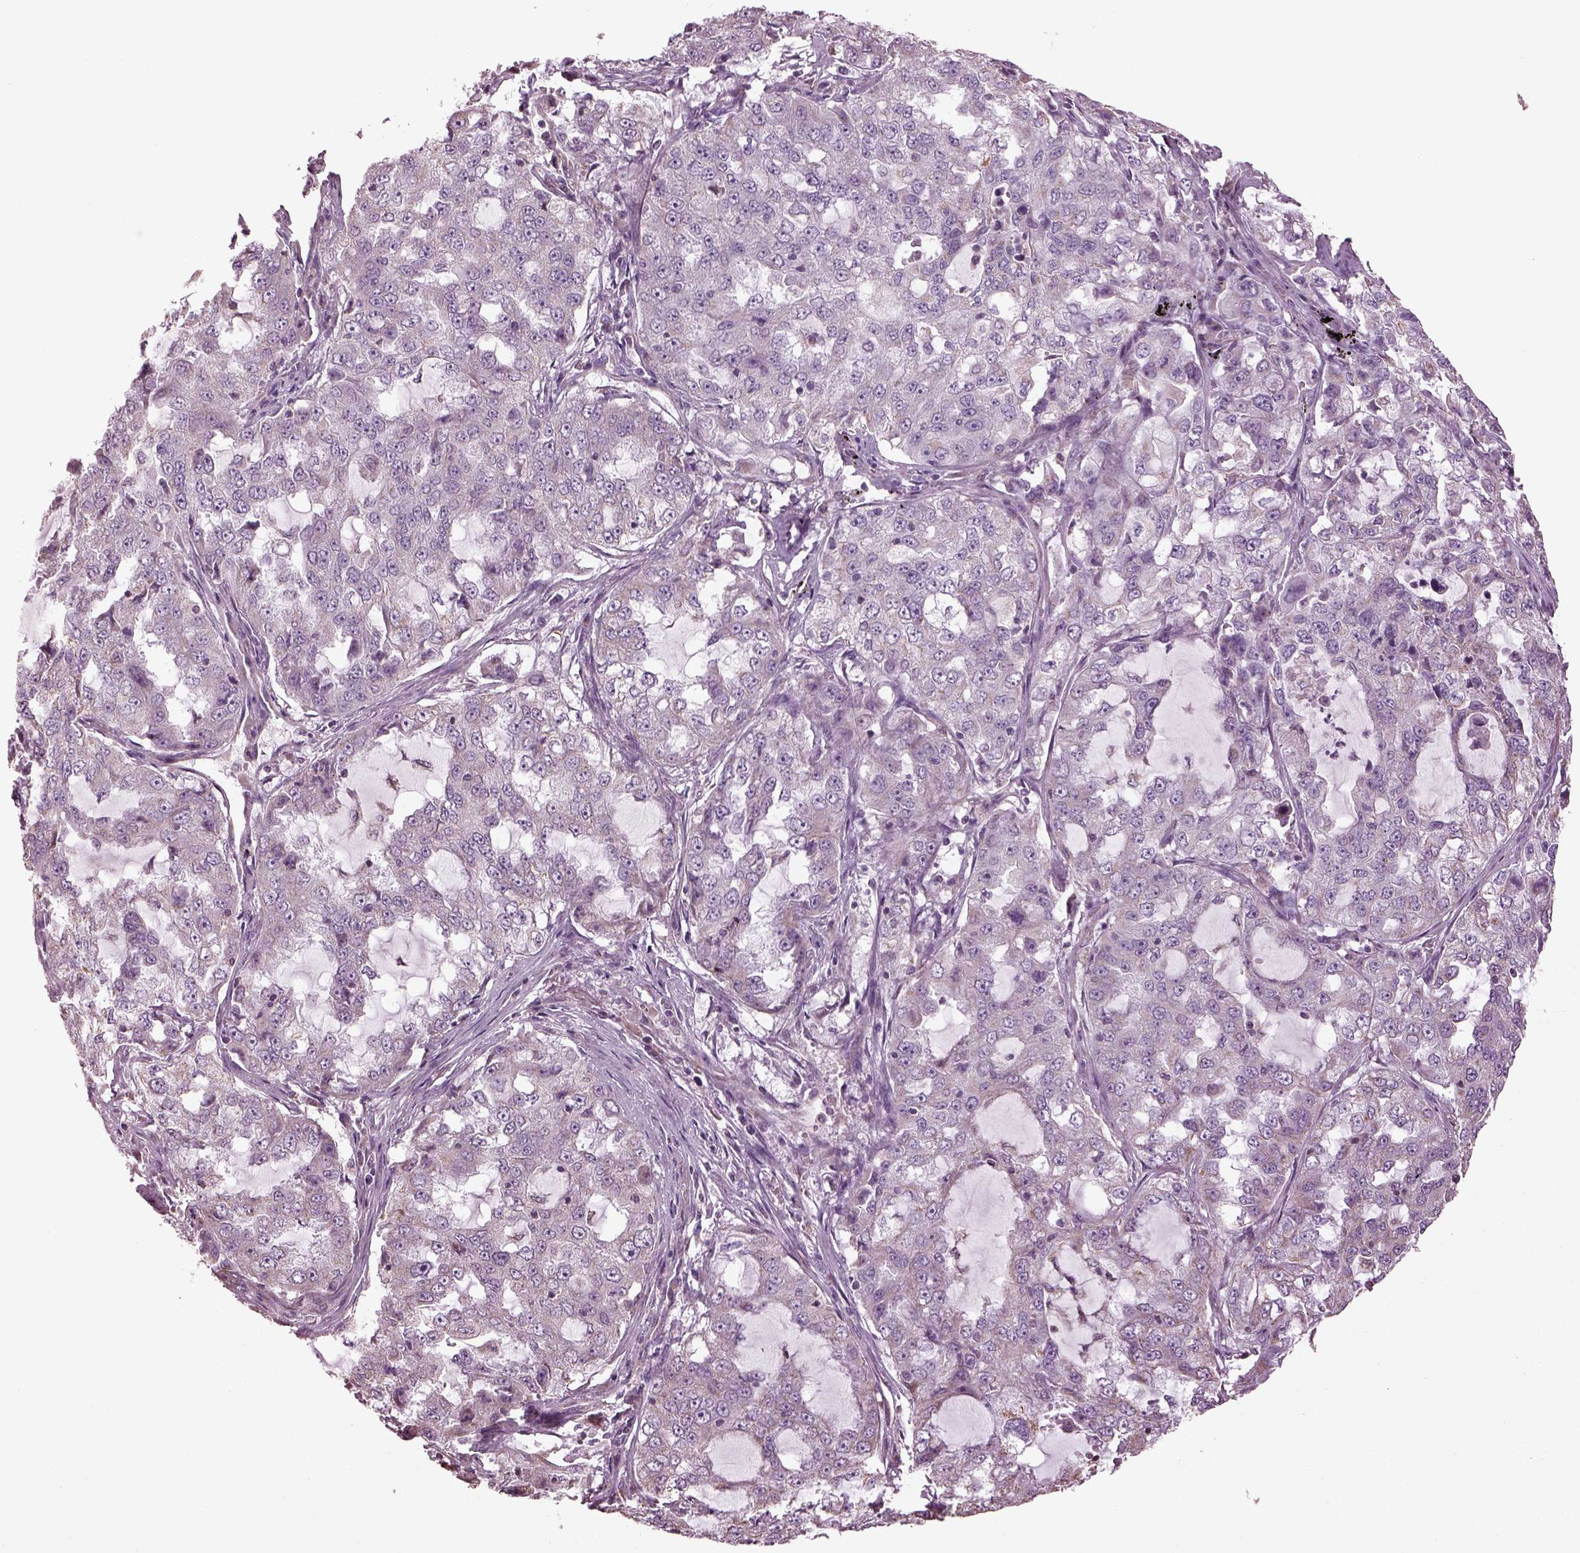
{"staining": {"intensity": "negative", "quantity": "none", "location": "none"}, "tissue": "lung cancer", "cell_type": "Tumor cells", "image_type": "cancer", "snomed": [{"axis": "morphology", "description": "Adenocarcinoma, NOS"}, {"axis": "topography", "description": "Lung"}], "caption": "High magnification brightfield microscopy of lung cancer (adenocarcinoma) stained with DAB (brown) and counterstained with hematoxylin (blue): tumor cells show no significant staining.", "gene": "SPATA7", "patient": {"sex": "female", "age": 61}}